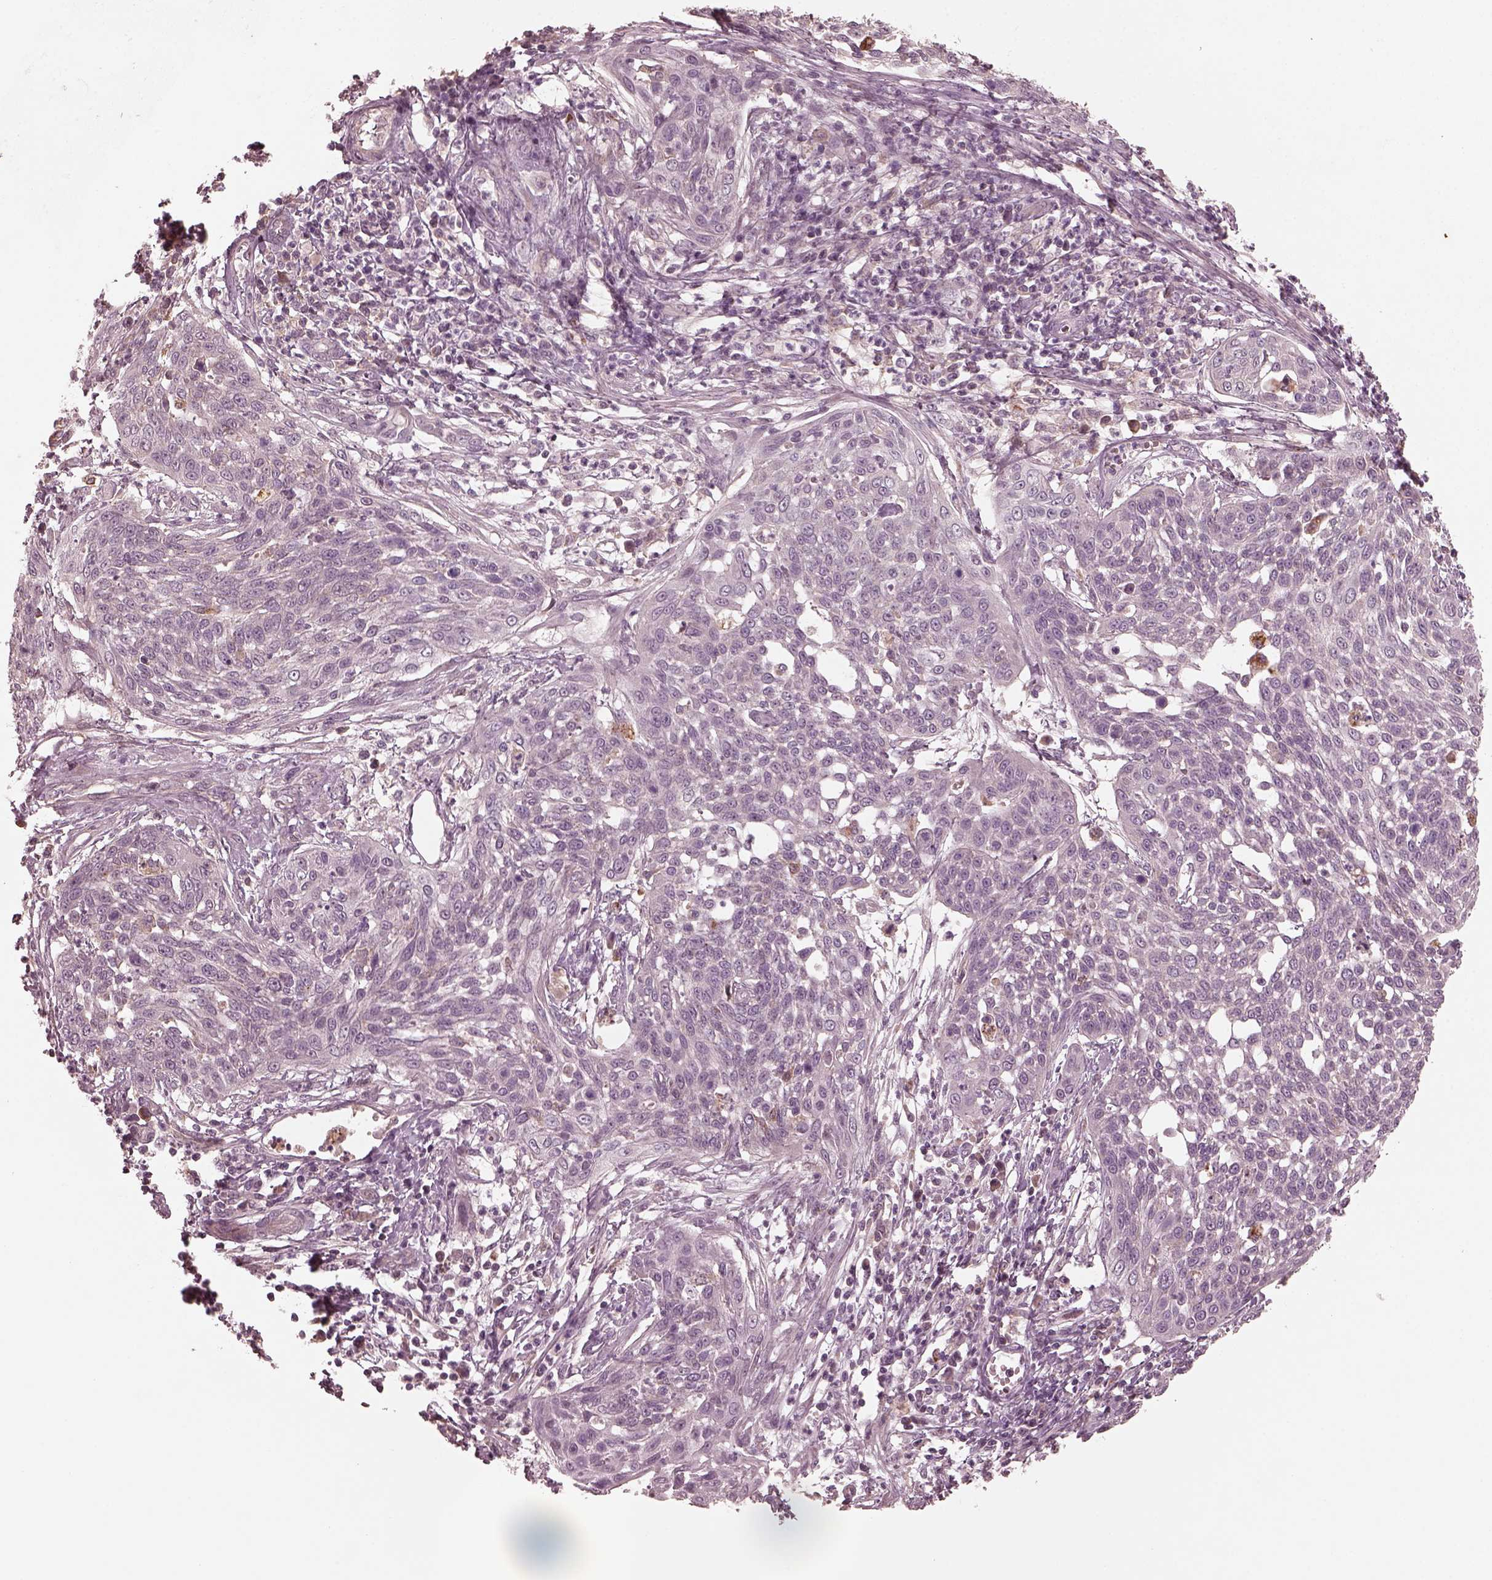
{"staining": {"intensity": "negative", "quantity": "none", "location": "none"}, "tissue": "cervical cancer", "cell_type": "Tumor cells", "image_type": "cancer", "snomed": [{"axis": "morphology", "description": "Squamous cell carcinoma, NOS"}, {"axis": "topography", "description": "Cervix"}], "caption": "High magnification brightfield microscopy of cervical cancer stained with DAB (brown) and counterstained with hematoxylin (blue): tumor cells show no significant staining.", "gene": "VWA5B1", "patient": {"sex": "female", "age": 34}}